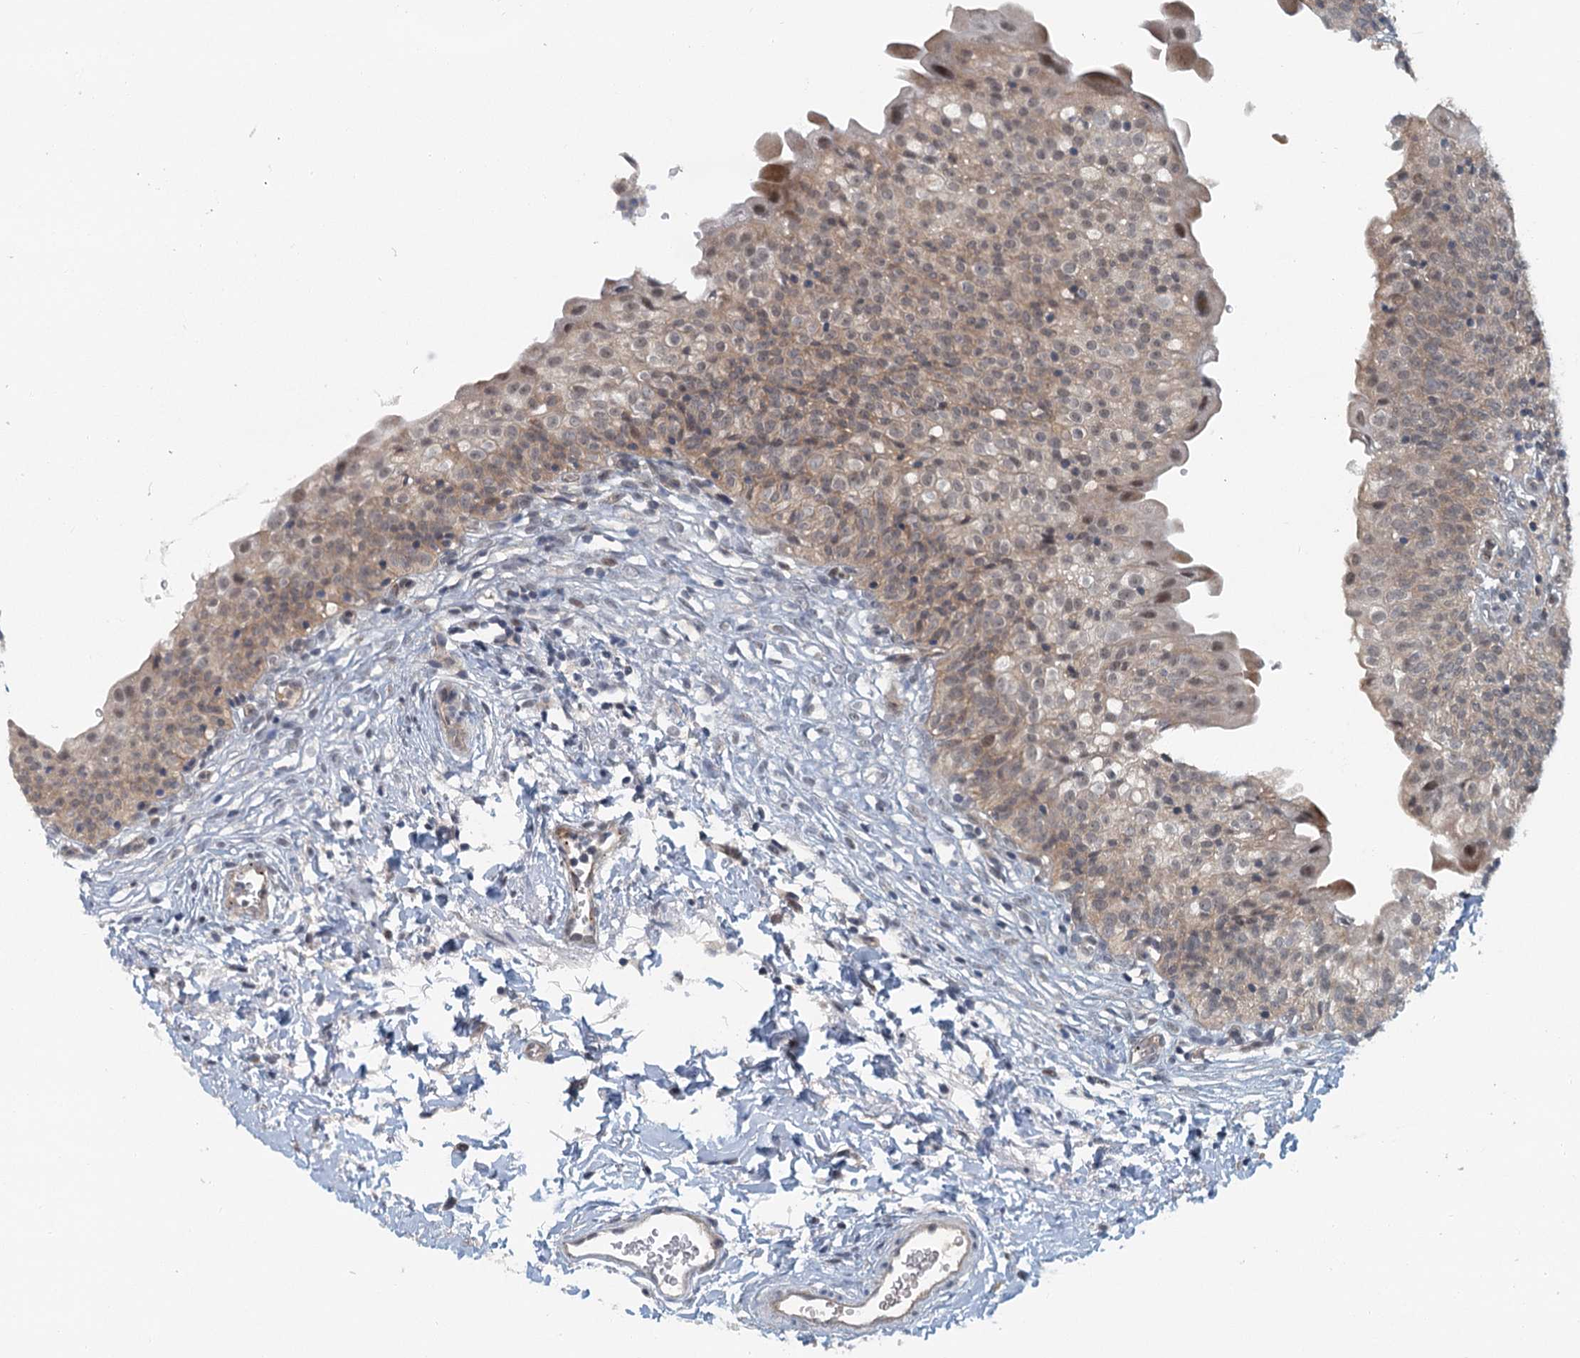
{"staining": {"intensity": "weak", "quantity": ">75%", "location": "cytoplasmic/membranous,nuclear"}, "tissue": "urinary bladder", "cell_type": "Urothelial cells", "image_type": "normal", "snomed": [{"axis": "morphology", "description": "Normal tissue, NOS"}, {"axis": "topography", "description": "Urinary bladder"}], "caption": "Immunohistochemical staining of normal urinary bladder exhibits >75% levels of weak cytoplasmic/membranous,nuclear protein staining in approximately >75% of urothelial cells.", "gene": "TAS2R42", "patient": {"sex": "male", "age": 55}}